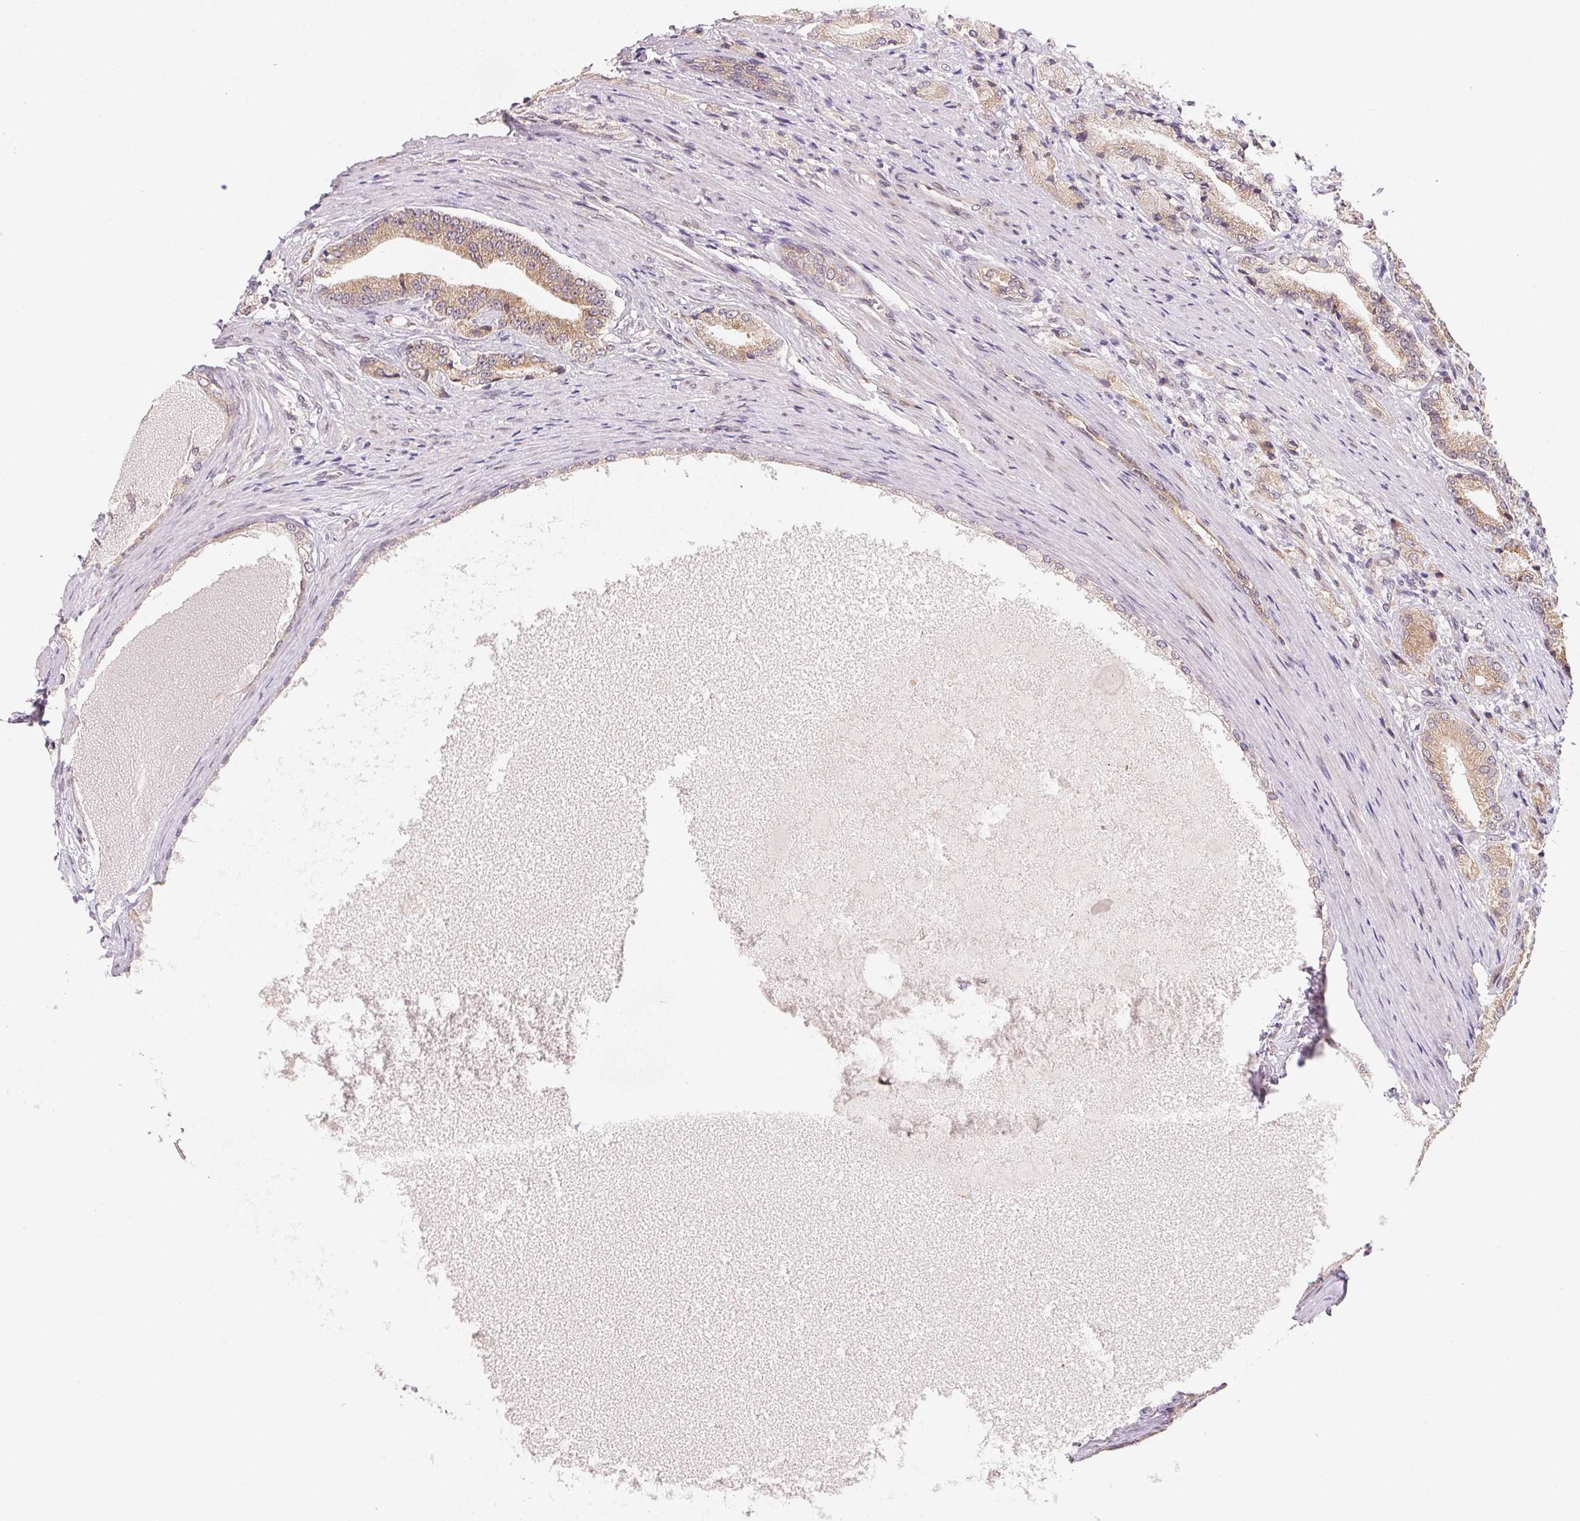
{"staining": {"intensity": "weak", "quantity": ">75%", "location": "cytoplasmic/membranous"}, "tissue": "prostate cancer", "cell_type": "Tumor cells", "image_type": "cancer", "snomed": [{"axis": "morphology", "description": "Adenocarcinoma, High grade"}, {"axis": "topography", "description": "Prostate and seminal vesicle, NOS"}], "caption": "Human adenocarcinoma (high-grade) (prostate) stained with a protein marker reveals weak staining in tumor cells.", "gene": "EI24", "patient": {"sex": "male", "age": 61}}